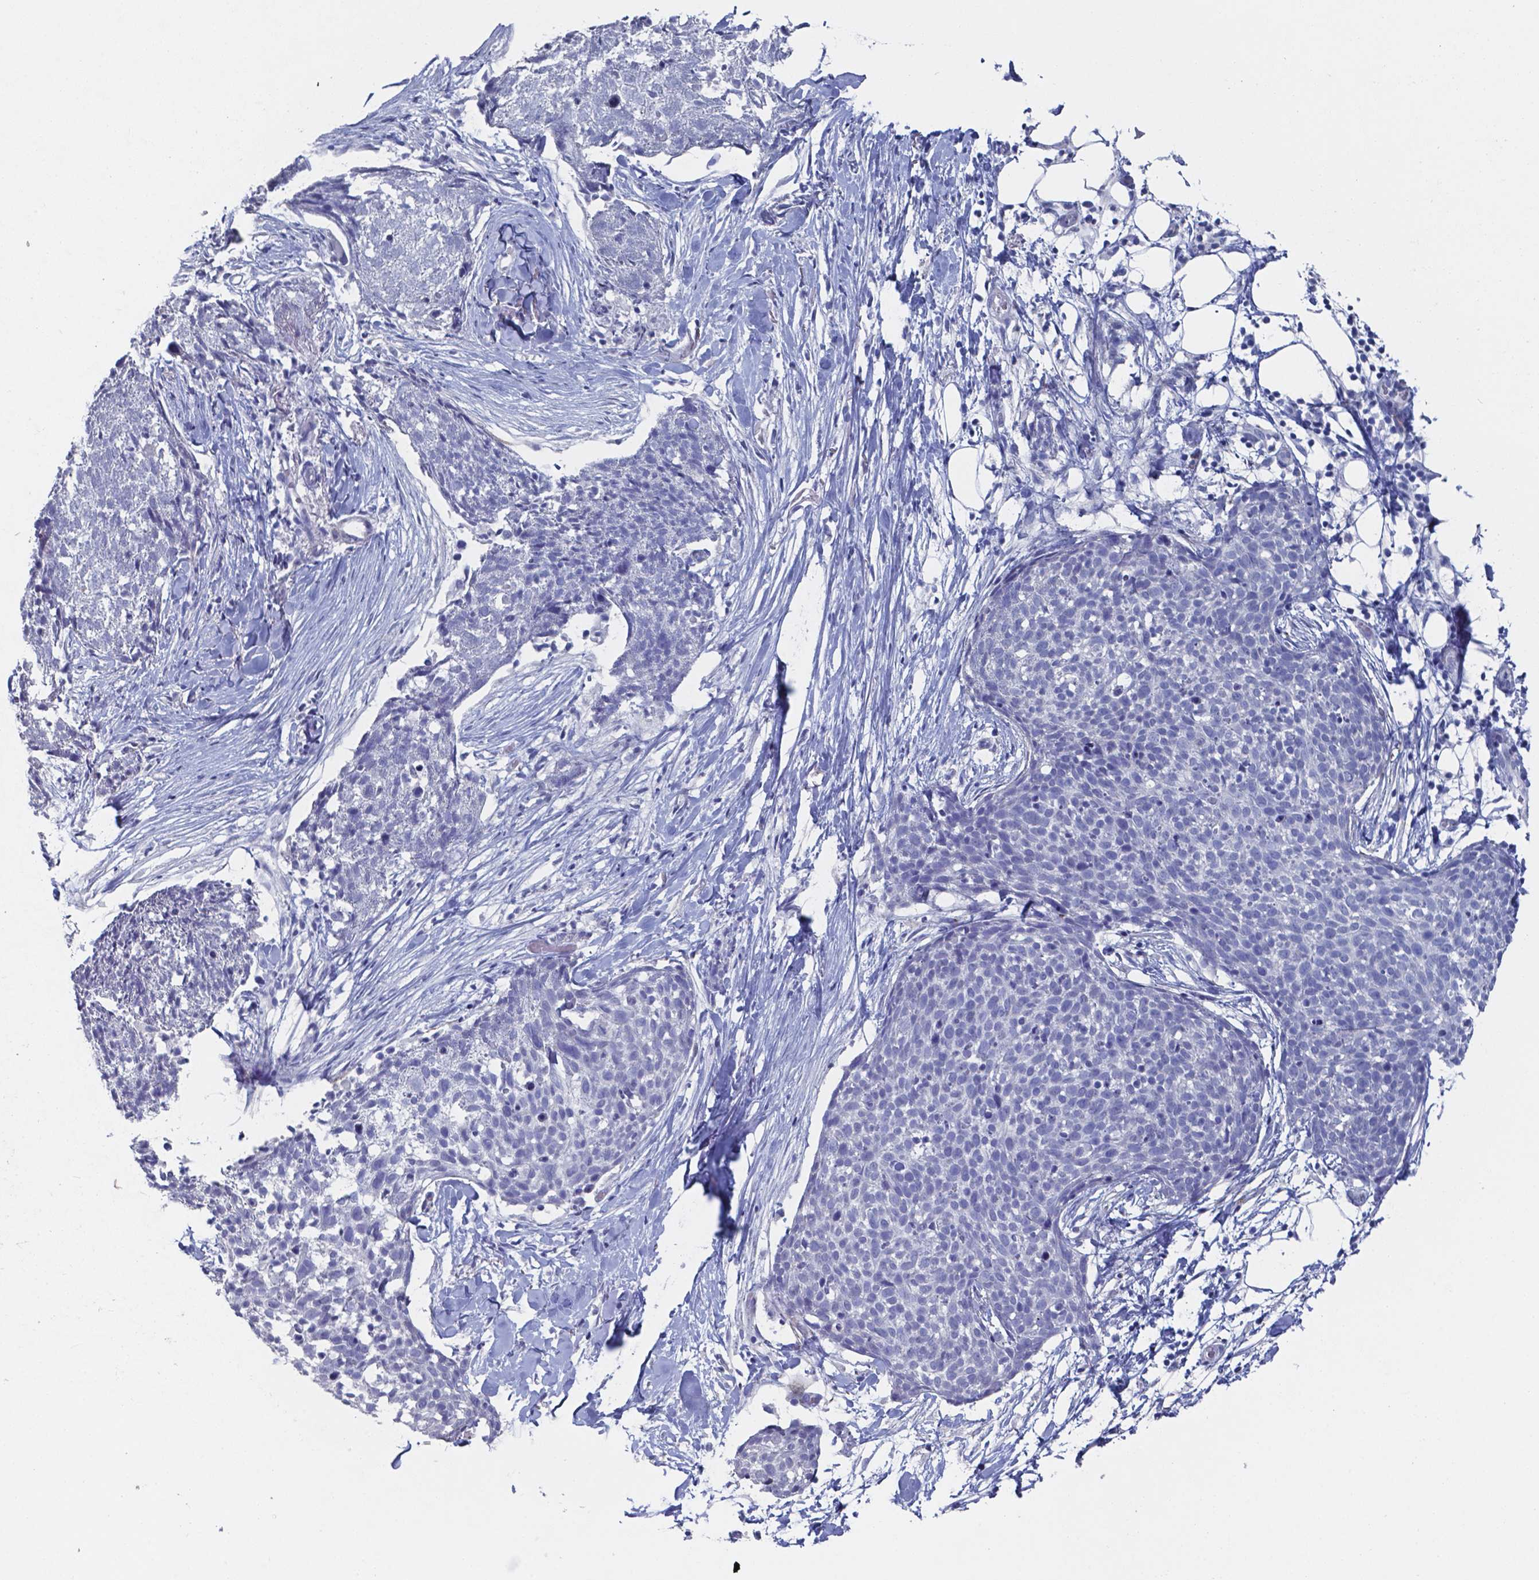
{"staining": {"intensity": "negative", "quantity": "none", "location": "none"}, "tissue": "skin cancer", "cell_type": "Tumor cells", "image_type": "cancer", "snomed": [{"axis": "morphology", "description": "Squamous cell carcinoma, NOS"}, {"axis": "topography", "description": "Skin"}, {"axis": "topography", "description": "Vulva"}], "caption": "Tumor cells are negative for brown protein staining in skin cancer. Brightfield microscopy of immunohistochemistry stained with DAB (brown) and hematoxylin (blue), captured at high magnification.", "gene": "PLA2R1", "patient": {"sex": "female", "age": 75}}